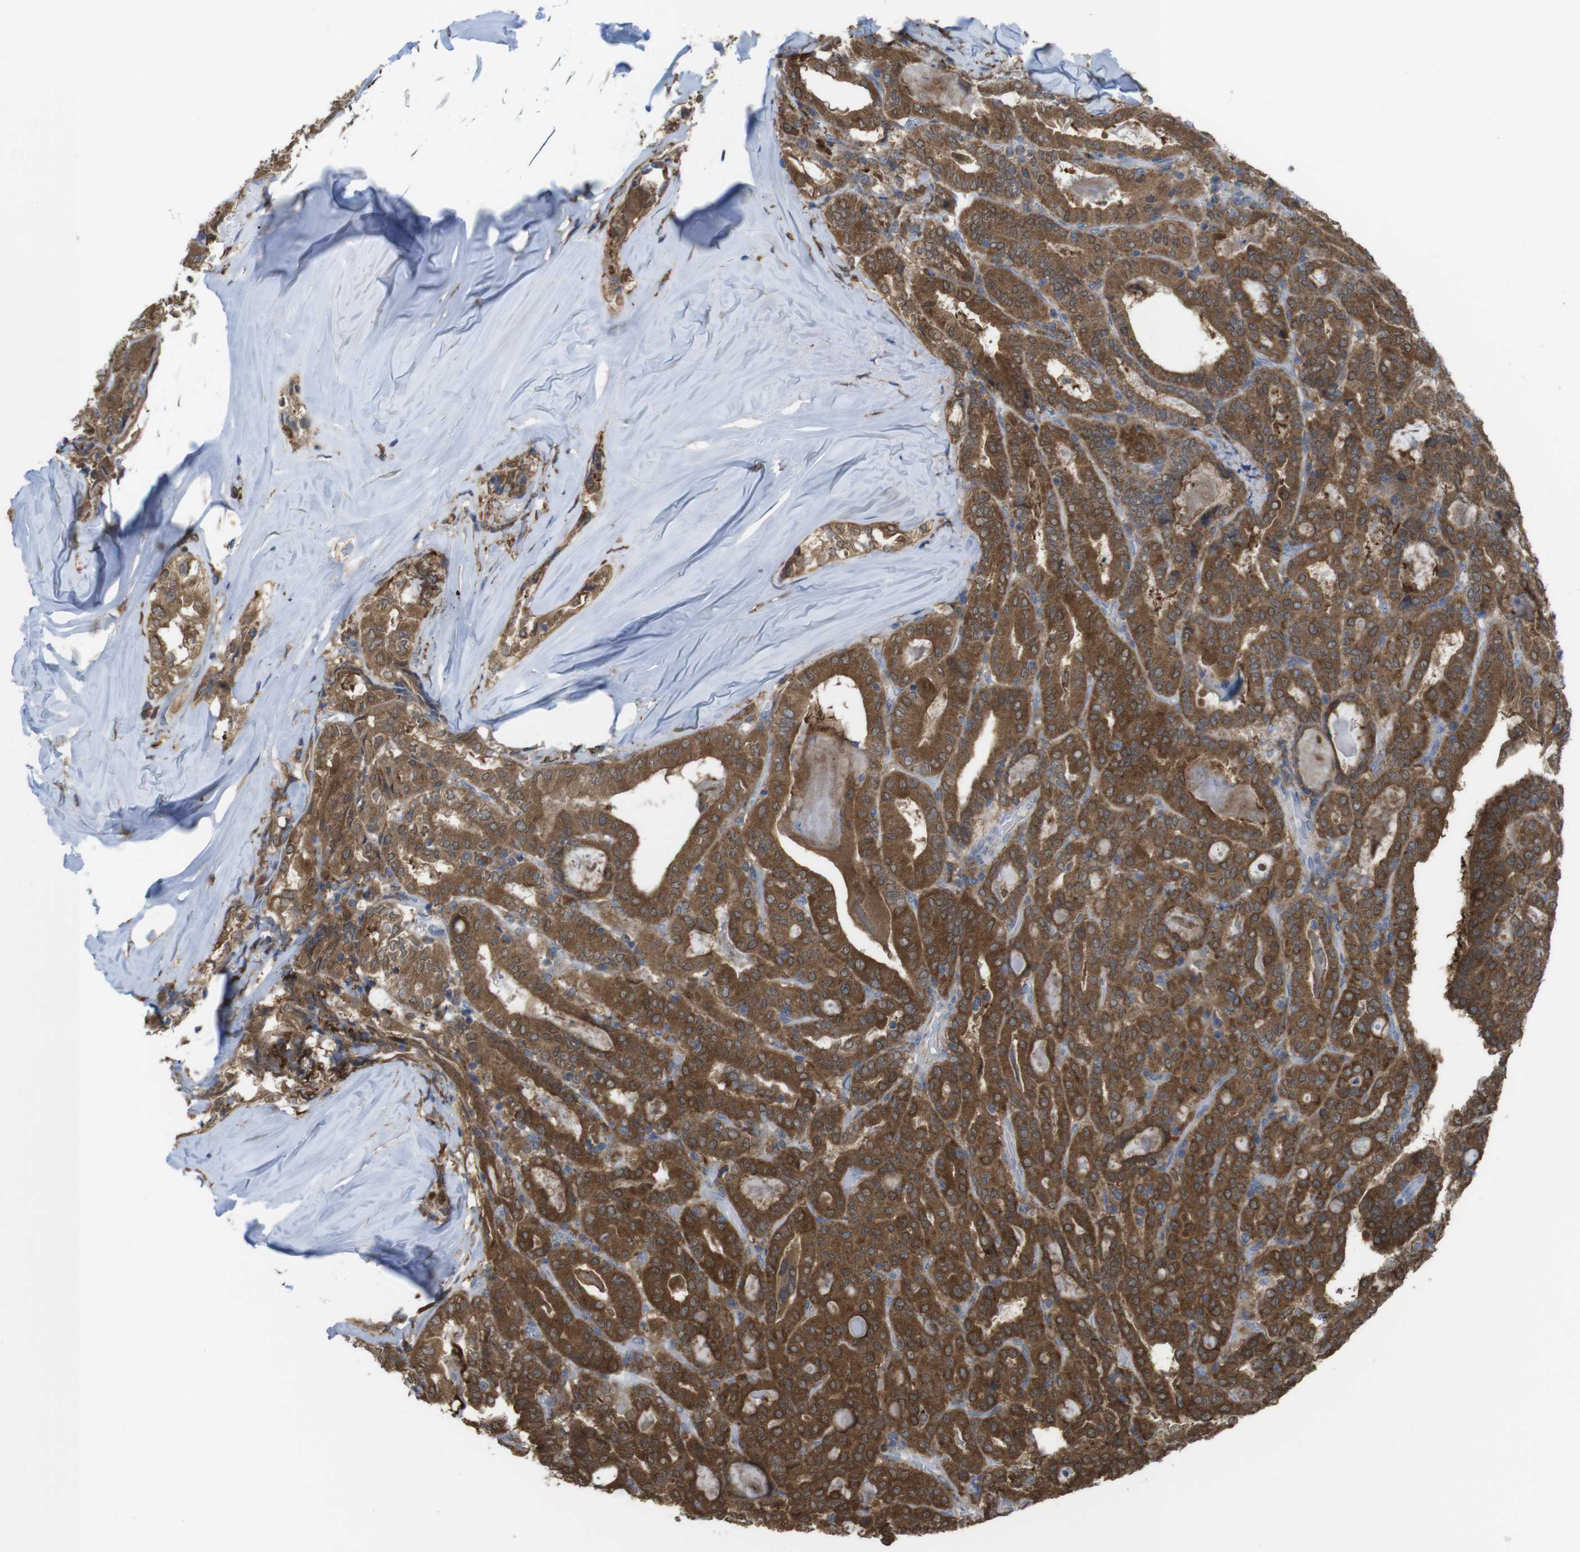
{"staining": {"intensity": "strong", "quantity": ">75%", "location": "cytoplasmic/membranous"}, "tissue": "thyroid cancer", "cell_type": "Tumor cells", "image_type": "cancer", "snomed": [{"axis": "morphology", "description": "Papillary adenocarcinoma, NOS"}, {"axis": "topography", "description": "Thyroid gland"}], "caption": "Strong cytoplasmic/membranous protein expression is identified in about >75% of tumor cells in thyroid papillary adenocarcinoma. Using DAB (3,3'-diaminobenzidine) (brown) and hematoxylin (blue) stains, captured at high magnification using brightfield microscopy.", "gene": "PRKCD", "patient": {"sex": "female", "age": 42}}